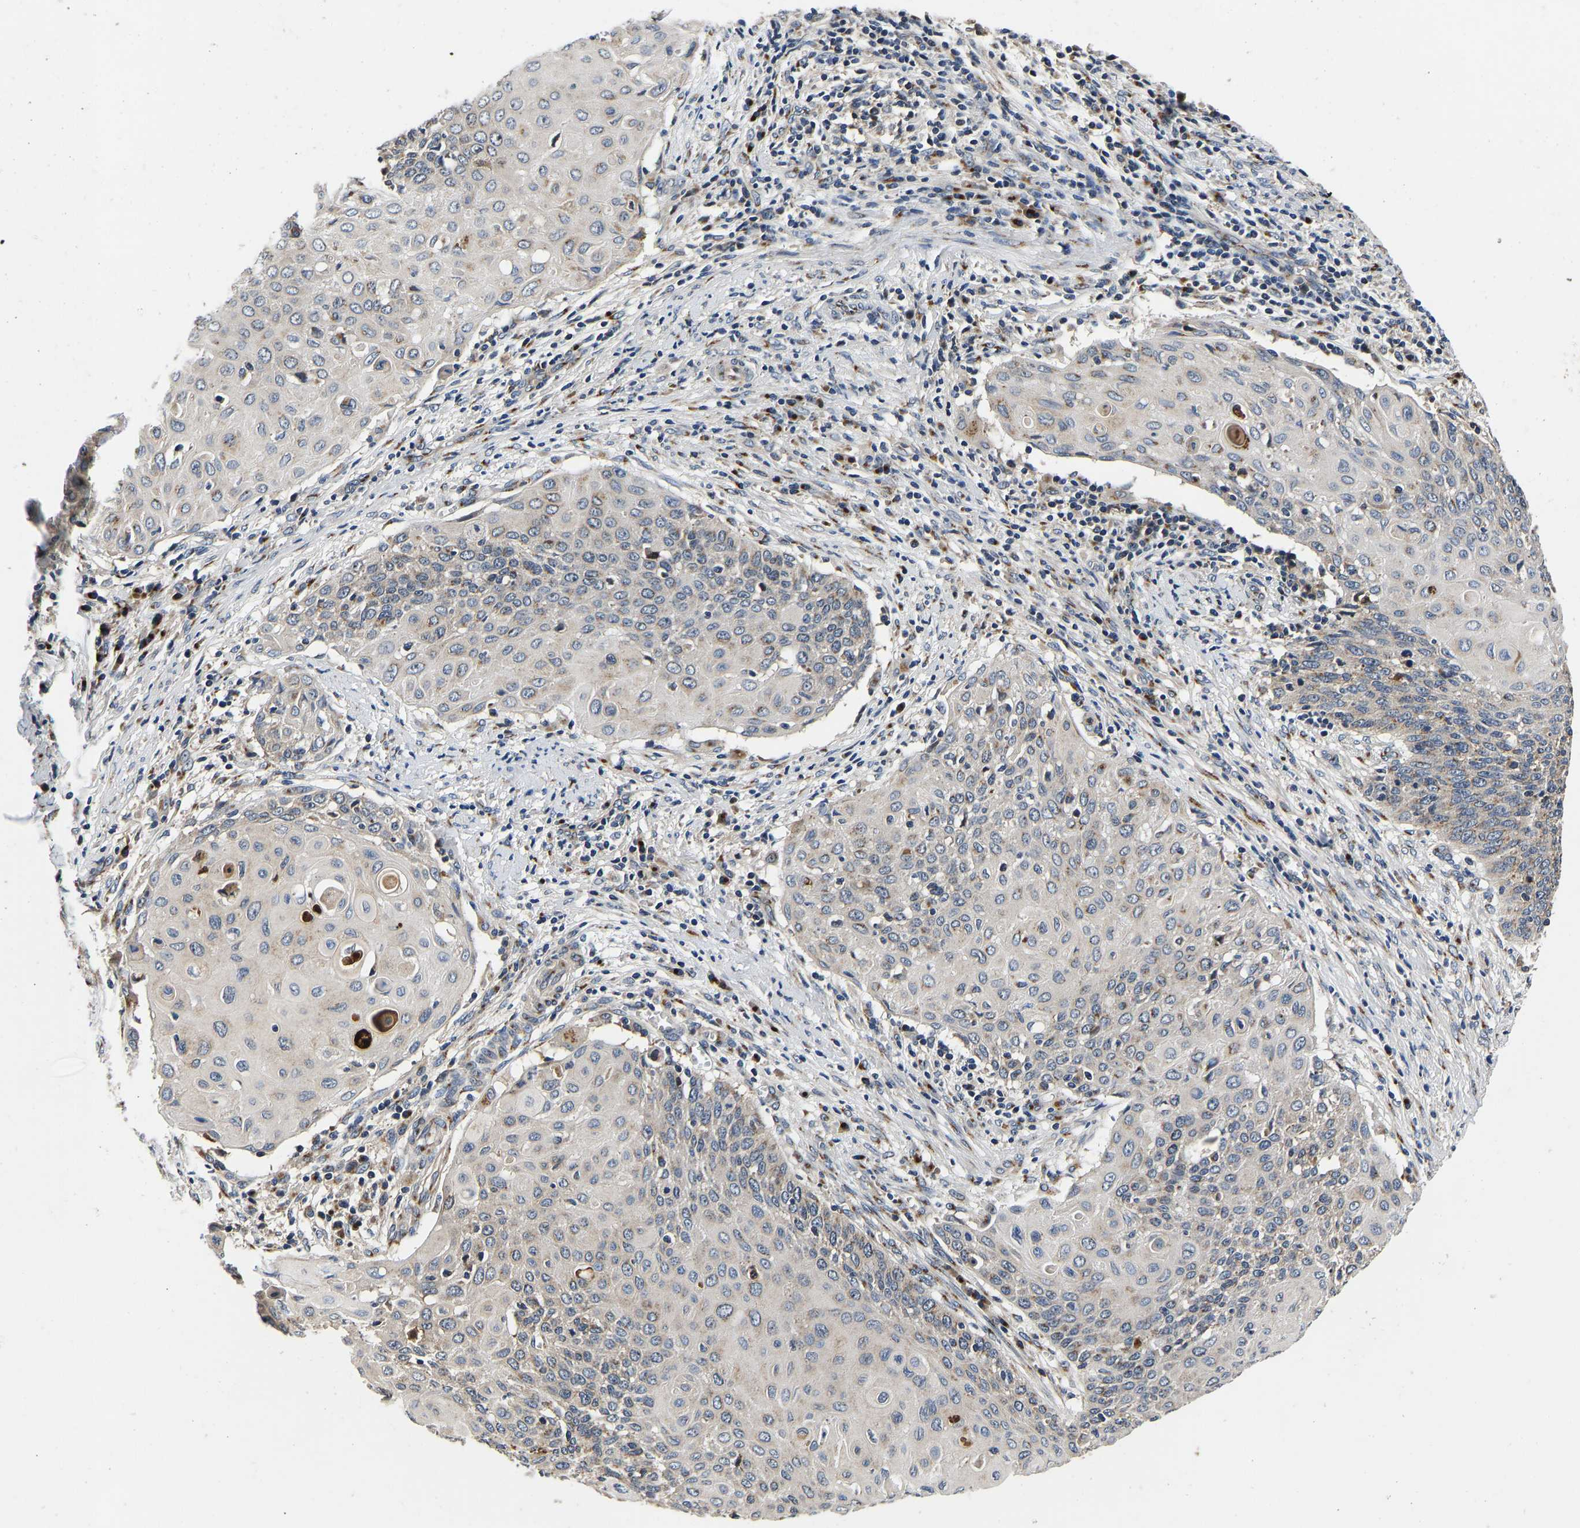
{"staining": {"intensity": "weak", "quantity": "<25%", "location": "cytoplasmic/membranous"}, "tissue": "cervical cancer", "cell_type": "Tumor cells", "image_type": "cancer", "snomed": [{"axis": "morphology", "description": "Squamous cell carcinoma, NOS"}, {"axis": "topography", "description": "Cervix"}], "caption": "Human cervical cancer stained for a protein using IHC exhibits no positivity in tumor cells.", "gene": "RABAC1", "patient": {"sex": "female", "age": 39}}